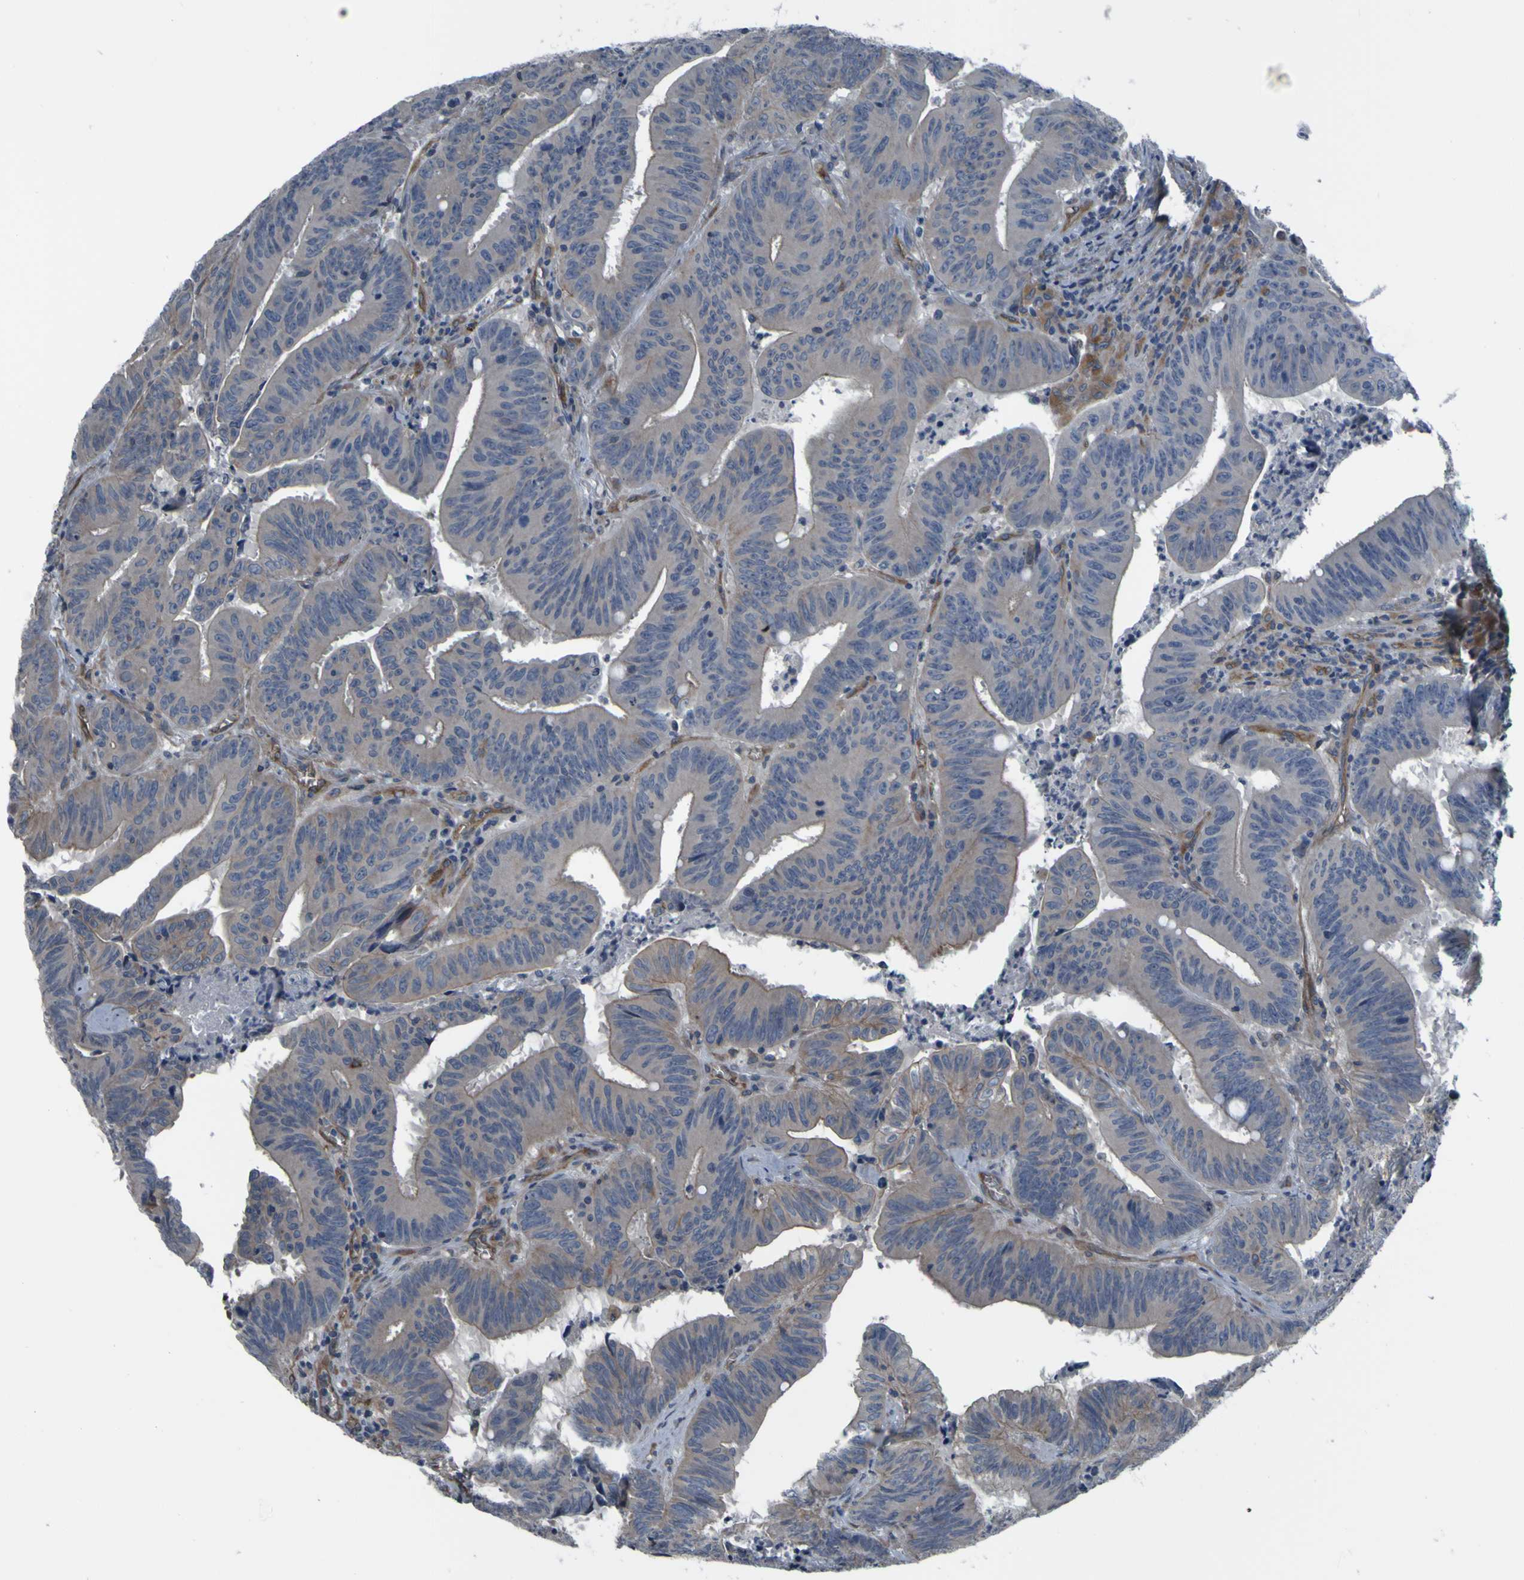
{"staining": {"intensity": "weak", "quantity": "25%-75%", "location": "cytoplasmic/membranous"}, "tissue": "colorectal cancer", "cell_type": "Tumor cells", "image_type": "cancer", "snomed": [{"axis": "morphology", "description": "Adenocarcinoma, NOS"}, {"axis": "topography", "description": "Colon"}], "caption": "Weak cytoplasmic/membranous positivity is seen in about 25%-75% of tumor cells in colorectal cancer. The staining is performed using DAB (3,3'-diaminobenzidine) brown chromogen to label protein expression. The nuclei are counter-stained blue using hematoxylin.", "gene": "GRAMD1A", "patient": {"sex": "male", "age": 45}}